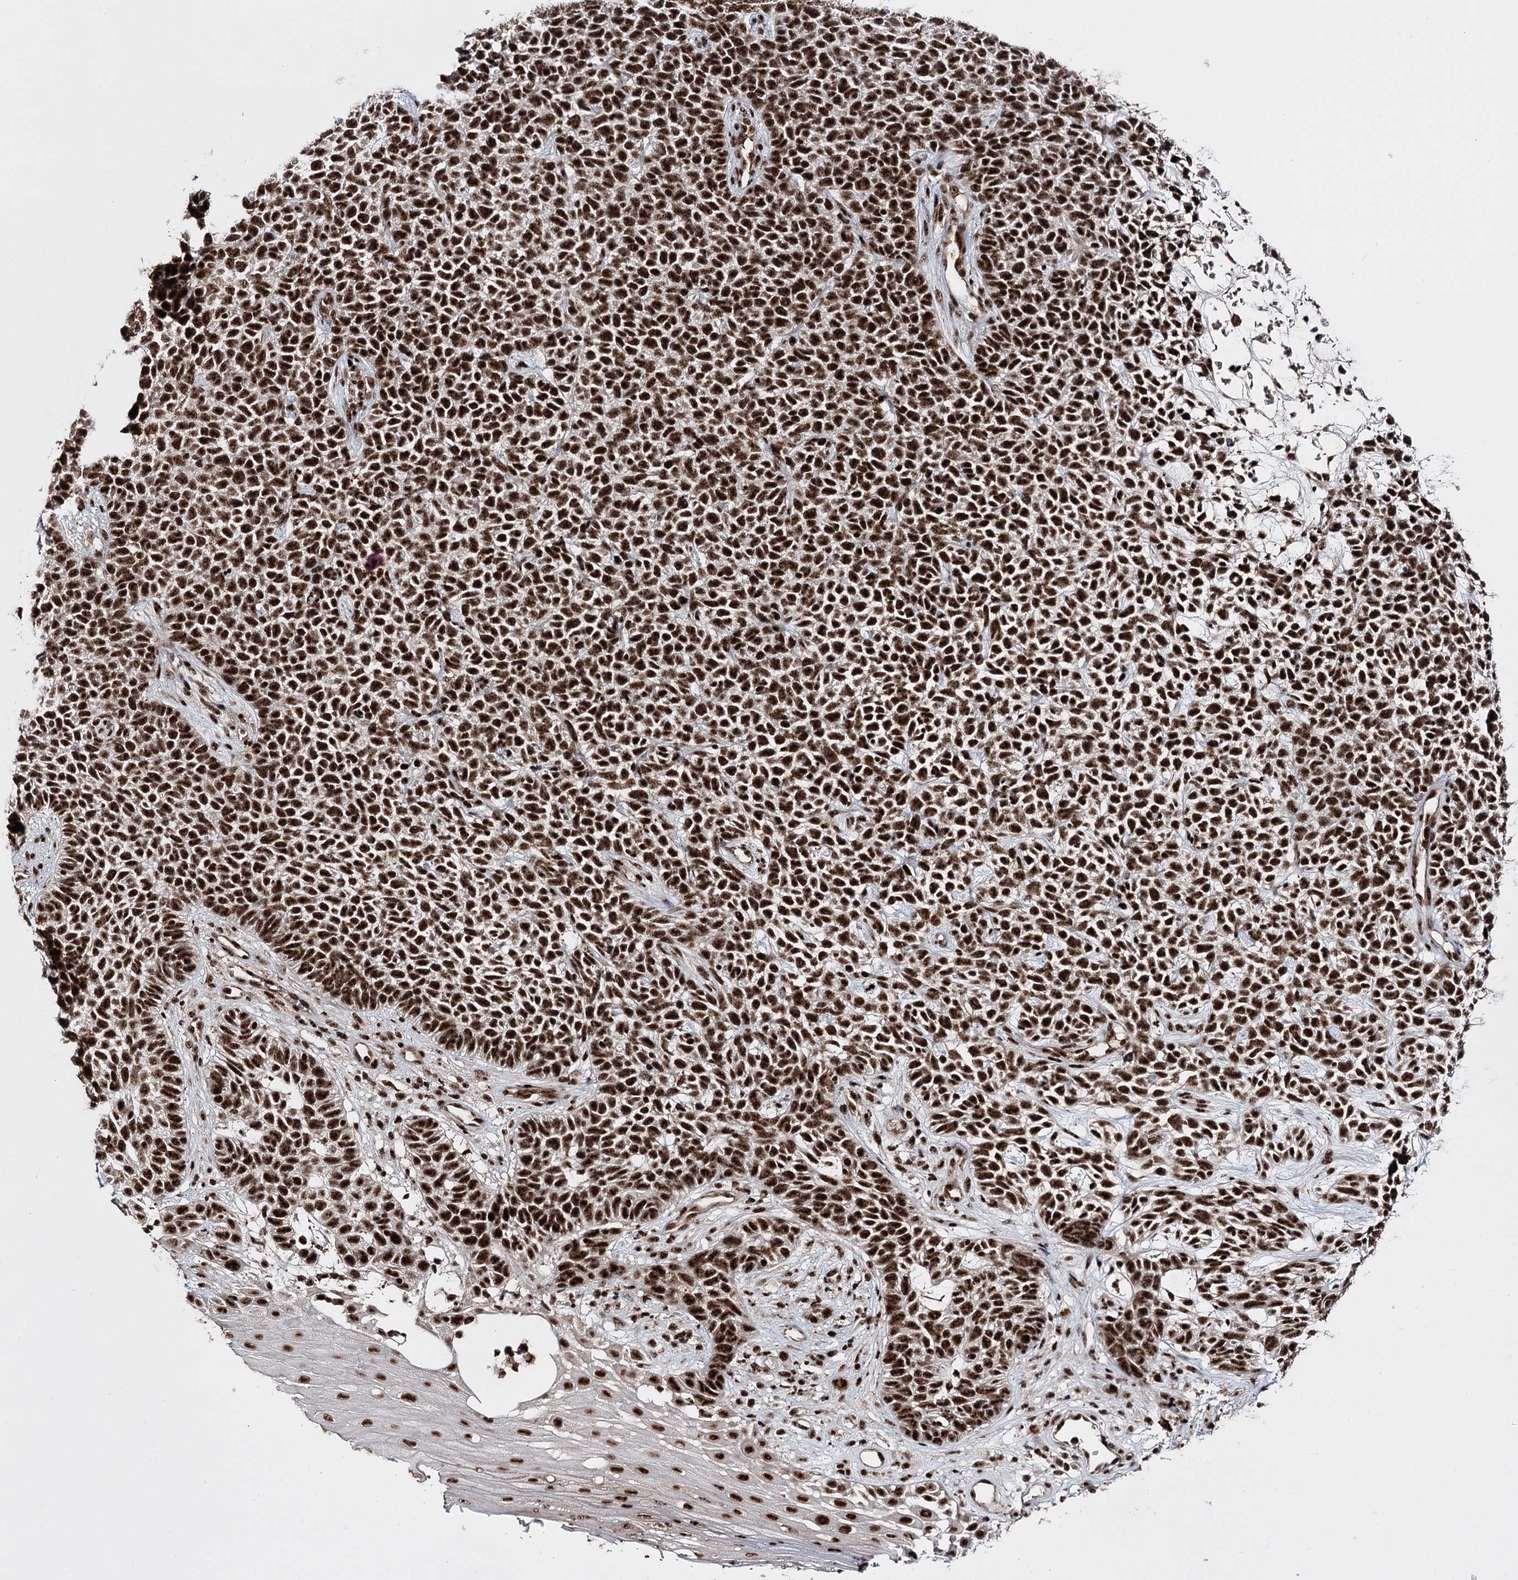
{"staining": {"intensity": "strong", "quantity": ">75%", "location": "nuclear"}, "tissue": "skin cancer", "cell_type": "Tumor cells", "image_type": "cancer", "snomed": [{"axis": "morphology", "description": "Basal cell carcinoma"}, {"axis": "topography", "description": "Skin"}], "caption": "Protein staining of basal cell carcinoma (skin) tissue exhibits strong nuclear expression in about >75% of tumor cells. Nuclei are stained in blue.", "gene": "PRPF40A", "patient": {"sex": "female", "age": 84}}